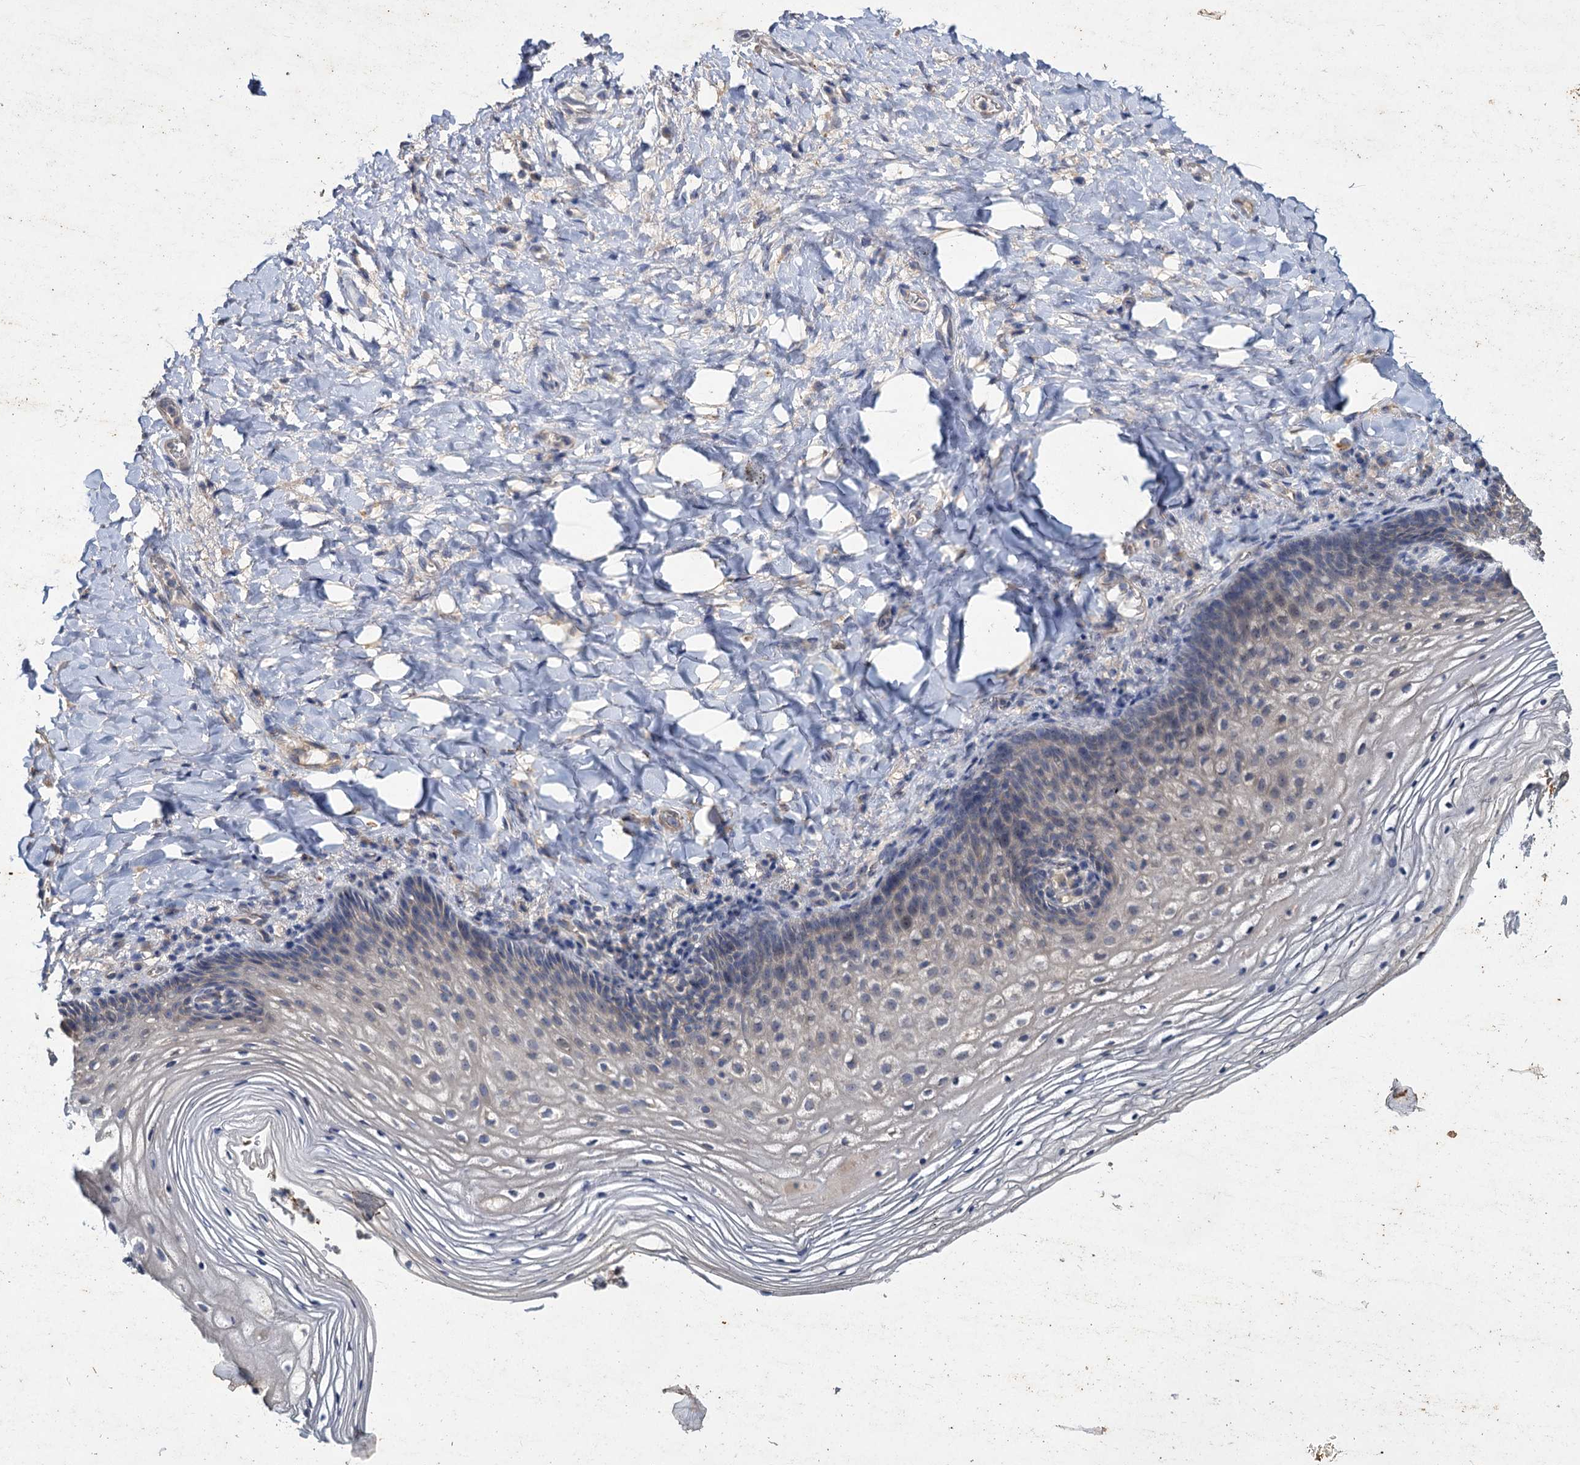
{"staining": {"intensity": "negative", "quantity": "none", "location": "none"}, "tissue": "vagina", "cell_type": "Squamous epithelial cells", "image_type": "normal", "snomed": [{"axis": "morphology", "description": "Normal tissue, NOS"}, {"axis": "topography", "description": "Vagina"}], "caption": "A high-resolution image shows immunohistochemistry staining of benign vagina, which displays no significant staining in squamous epithelial cells.", "gene": "ATP9A", "patient": {"sex": "female", "age": 60}}